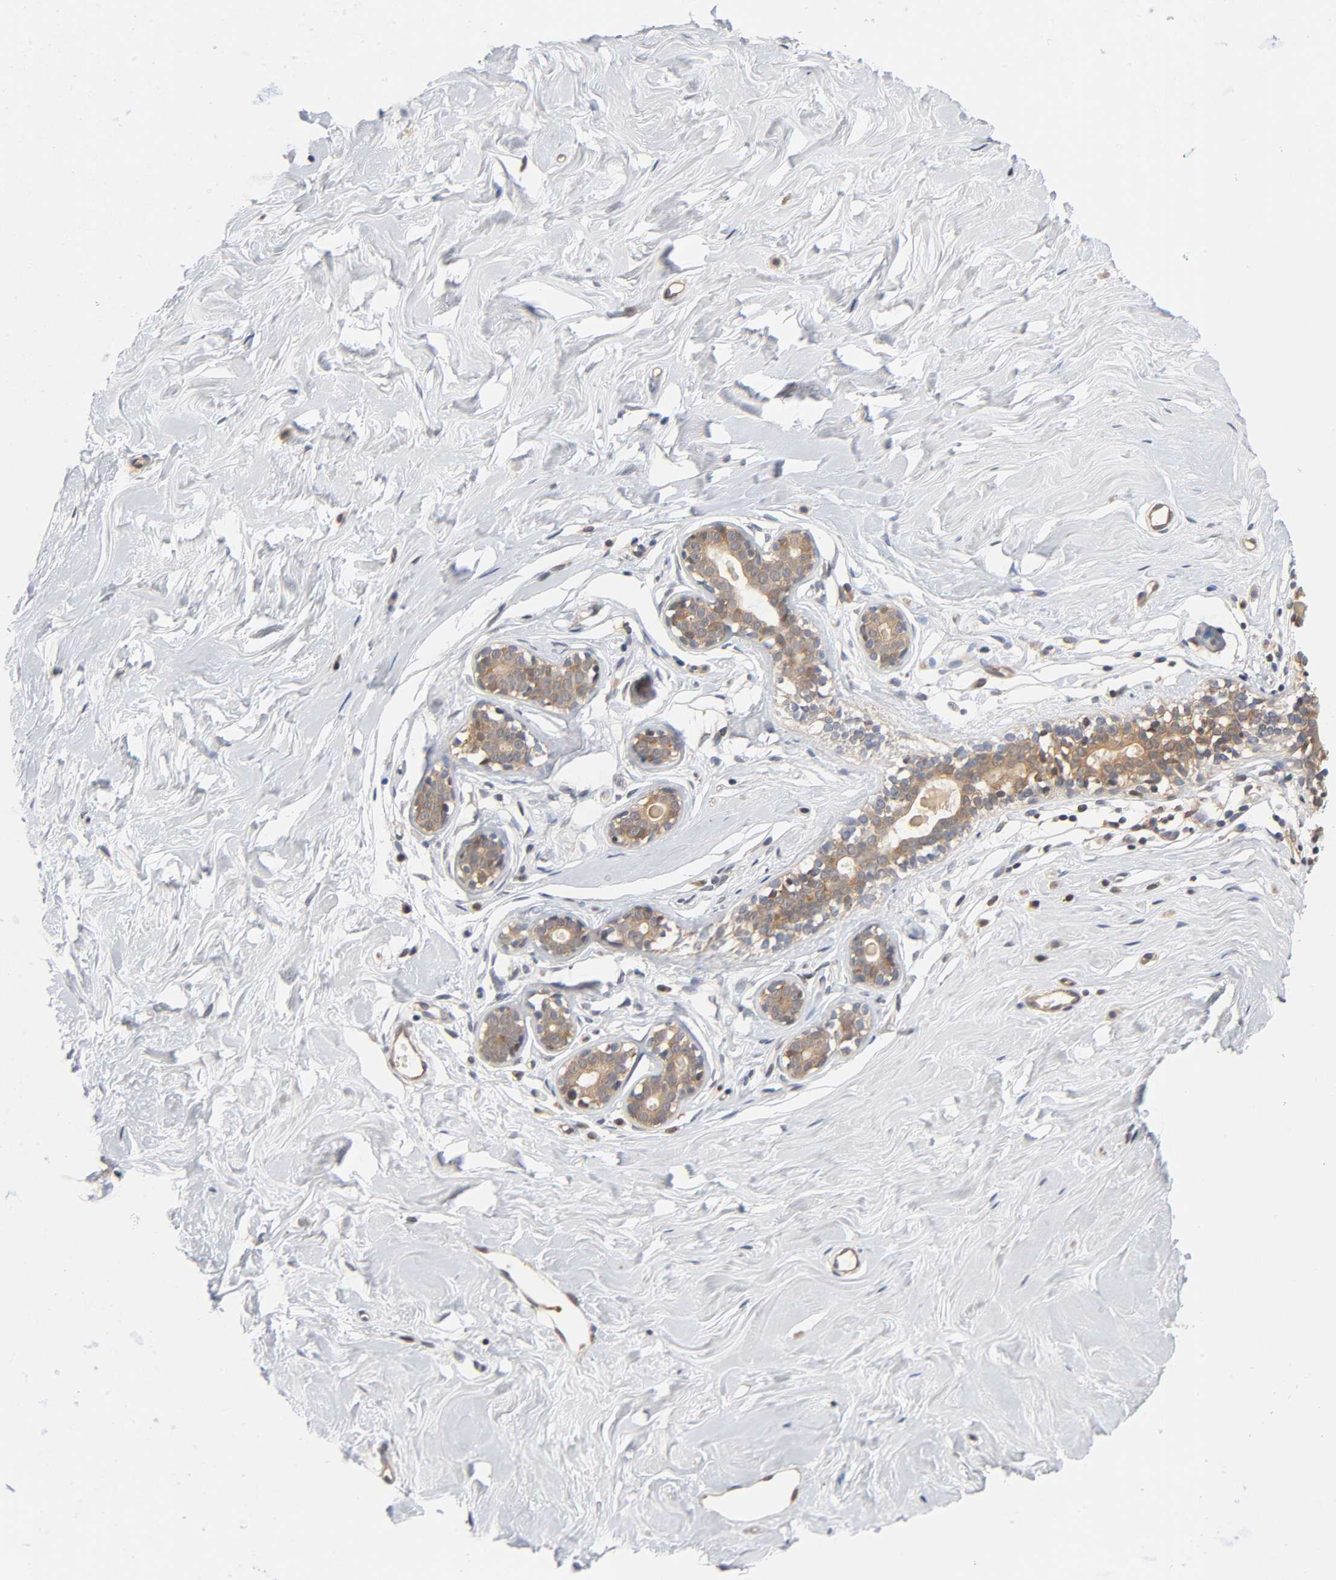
{"staining": {"intensity": "weak", "quantity": "<25%", "location": "cytoplasmic/membranous"}, "tissue": "breast", "cell_type": "Adipocytes", "image_type": "normal", "snomed": [{"axis": "morphology", "description": "Normal tissue, NOS"}, {"axis": "topography", "description": "Breast"}], "caption": "Adipocytes are negative for protein expression in unremarkable human breast. The staining was performed using DAB to visualize the protein expression in brown, while the nuclei were stained in blue with hematoxylin (Magnification: 20x).", "gene": "PRKAB1", "patient": {"sex": "female", "age": 23}}